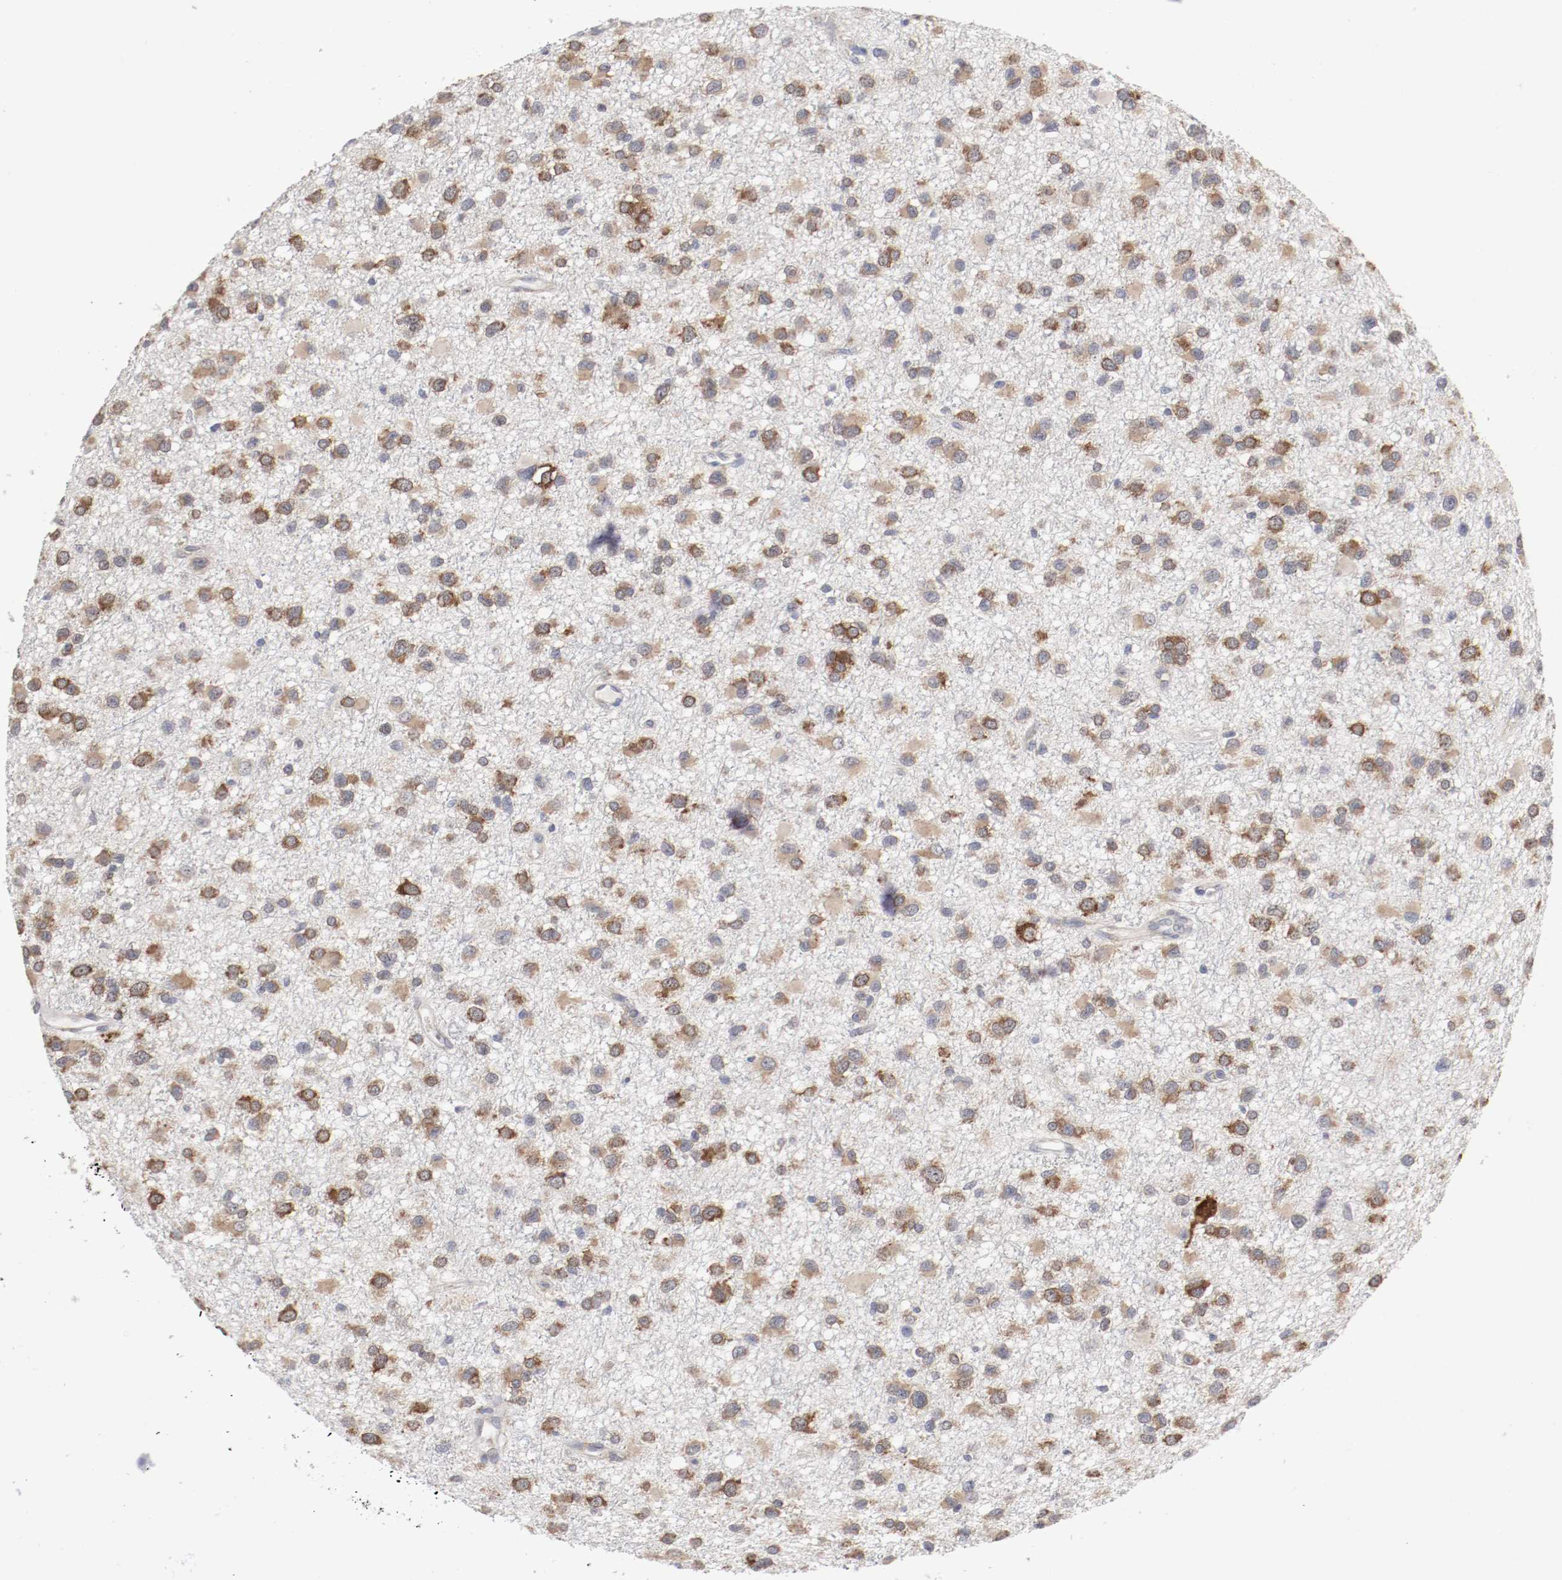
{"staining": {"intensity": "moderate", "quantity": ">75%", "location": "cytoplasmic/membranous"}, "tissue": "glioma", "cell_type": "Tumor cells", "image_type": "cancer", "snomed": [{"axis": "morphology", "description": "Glioma, malignant, Low grade"}, {"axis": "topography", "description": "Brain"}], "caption": "IHC of malignant glioma (low-grade) displays medium levels of moderate cytoplasmic/membranous positivity in about >75% of tumor cells.", "gene": "FKBP3", "patient": {"sex": "male", "age": 42}}